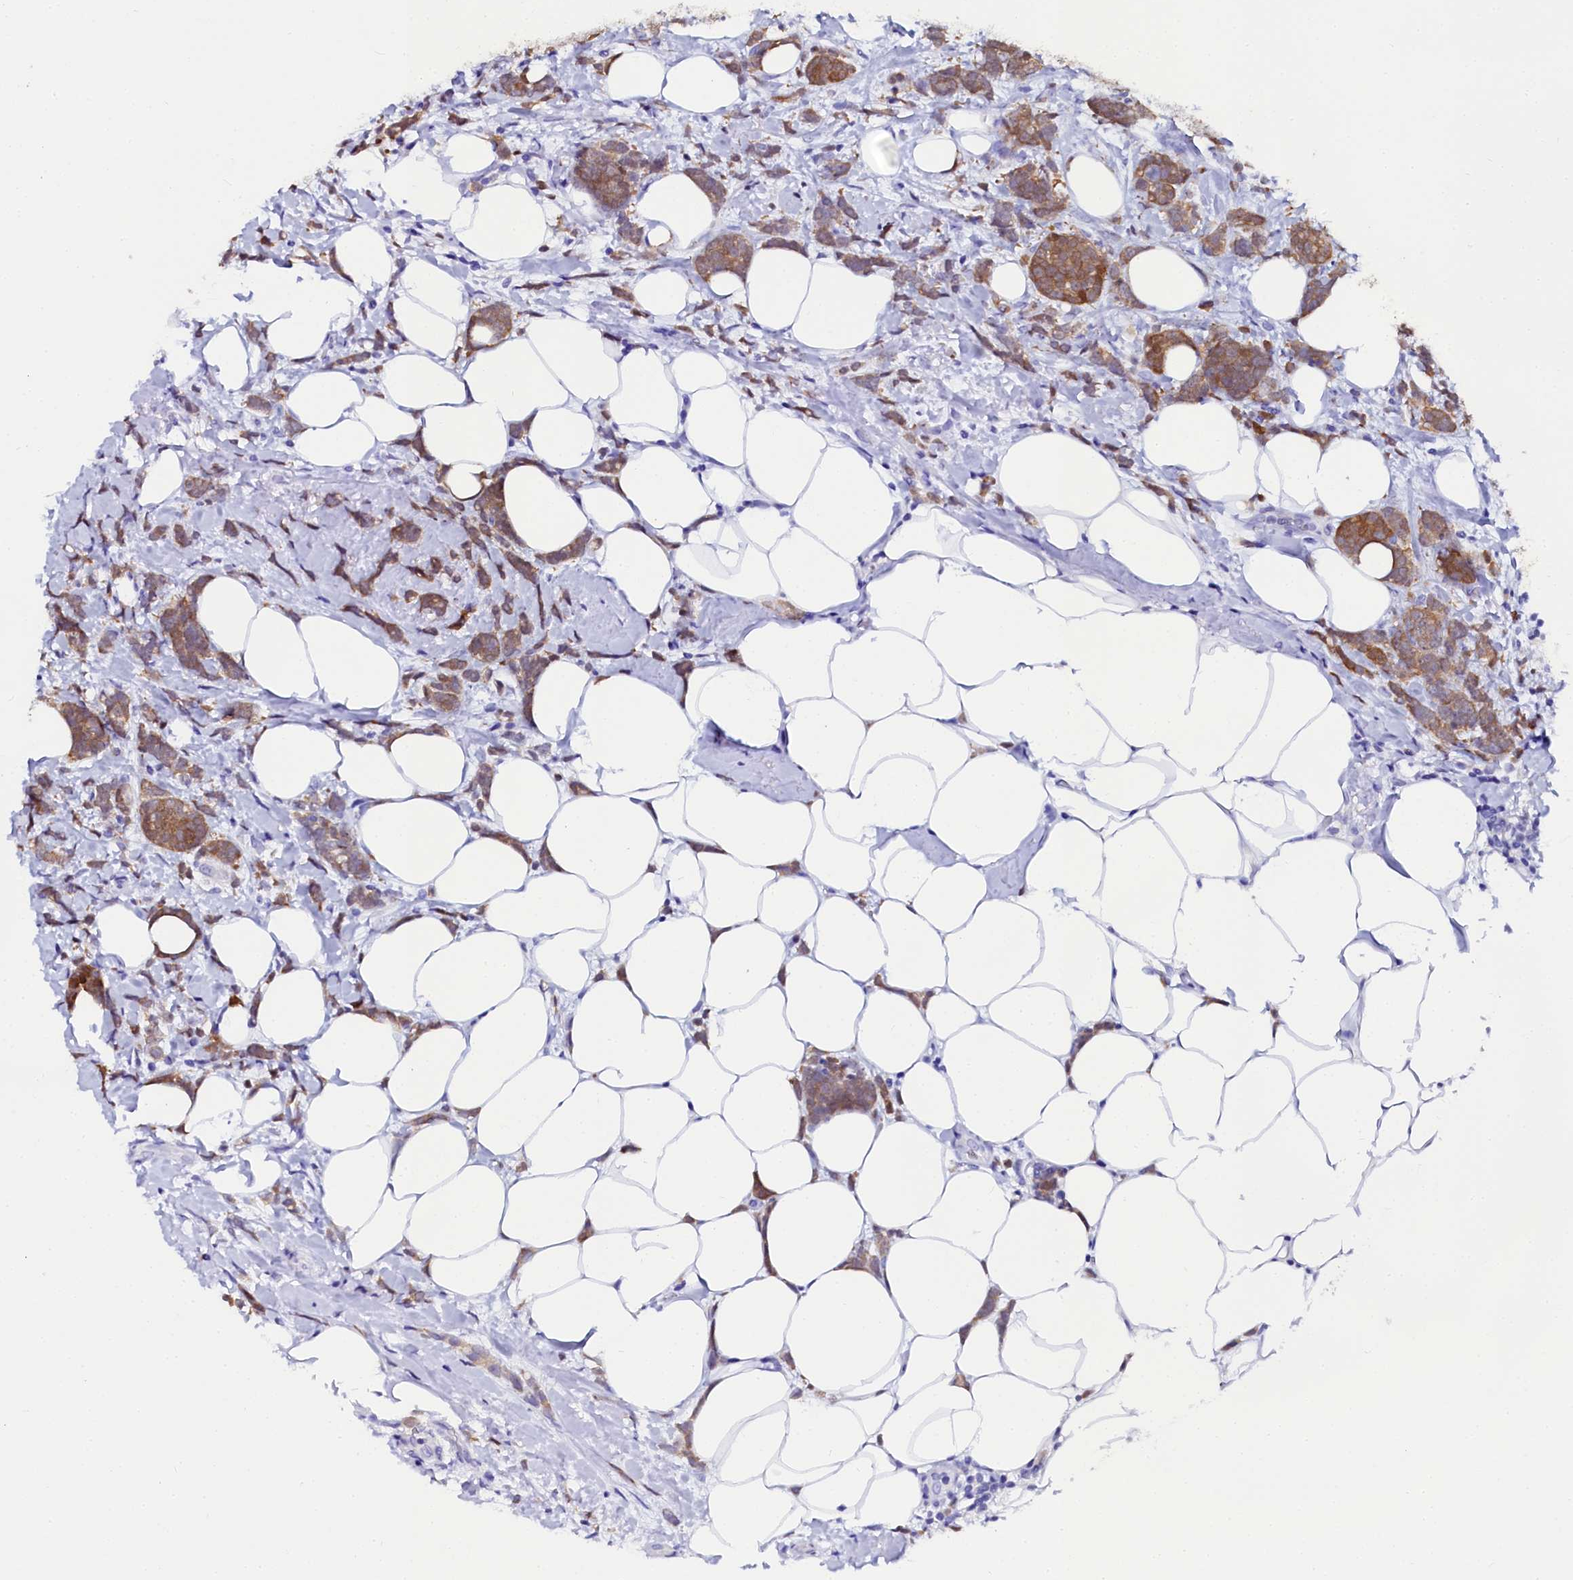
{"staining": {"intensity": "moderate", "quantity": ">75%", "location": "cytoplasmic/membranous"}, "tissue": "breast cancer", "cell_type": "Tumor cells", "image_type": "cancer", "snomed": [{"axis": "morphology", "description": "Lobular carcinoma"}, {"axis": "topography", "description": "Breast"}], "caption": "A photomicrograph of lobular carcinoma (breast) stained for a protein demonstrates moderate cytoplasmic/membranous brown staining in tumor cells.", "gene": "SORD", "patient": {"sex": "female", "age": 58}}